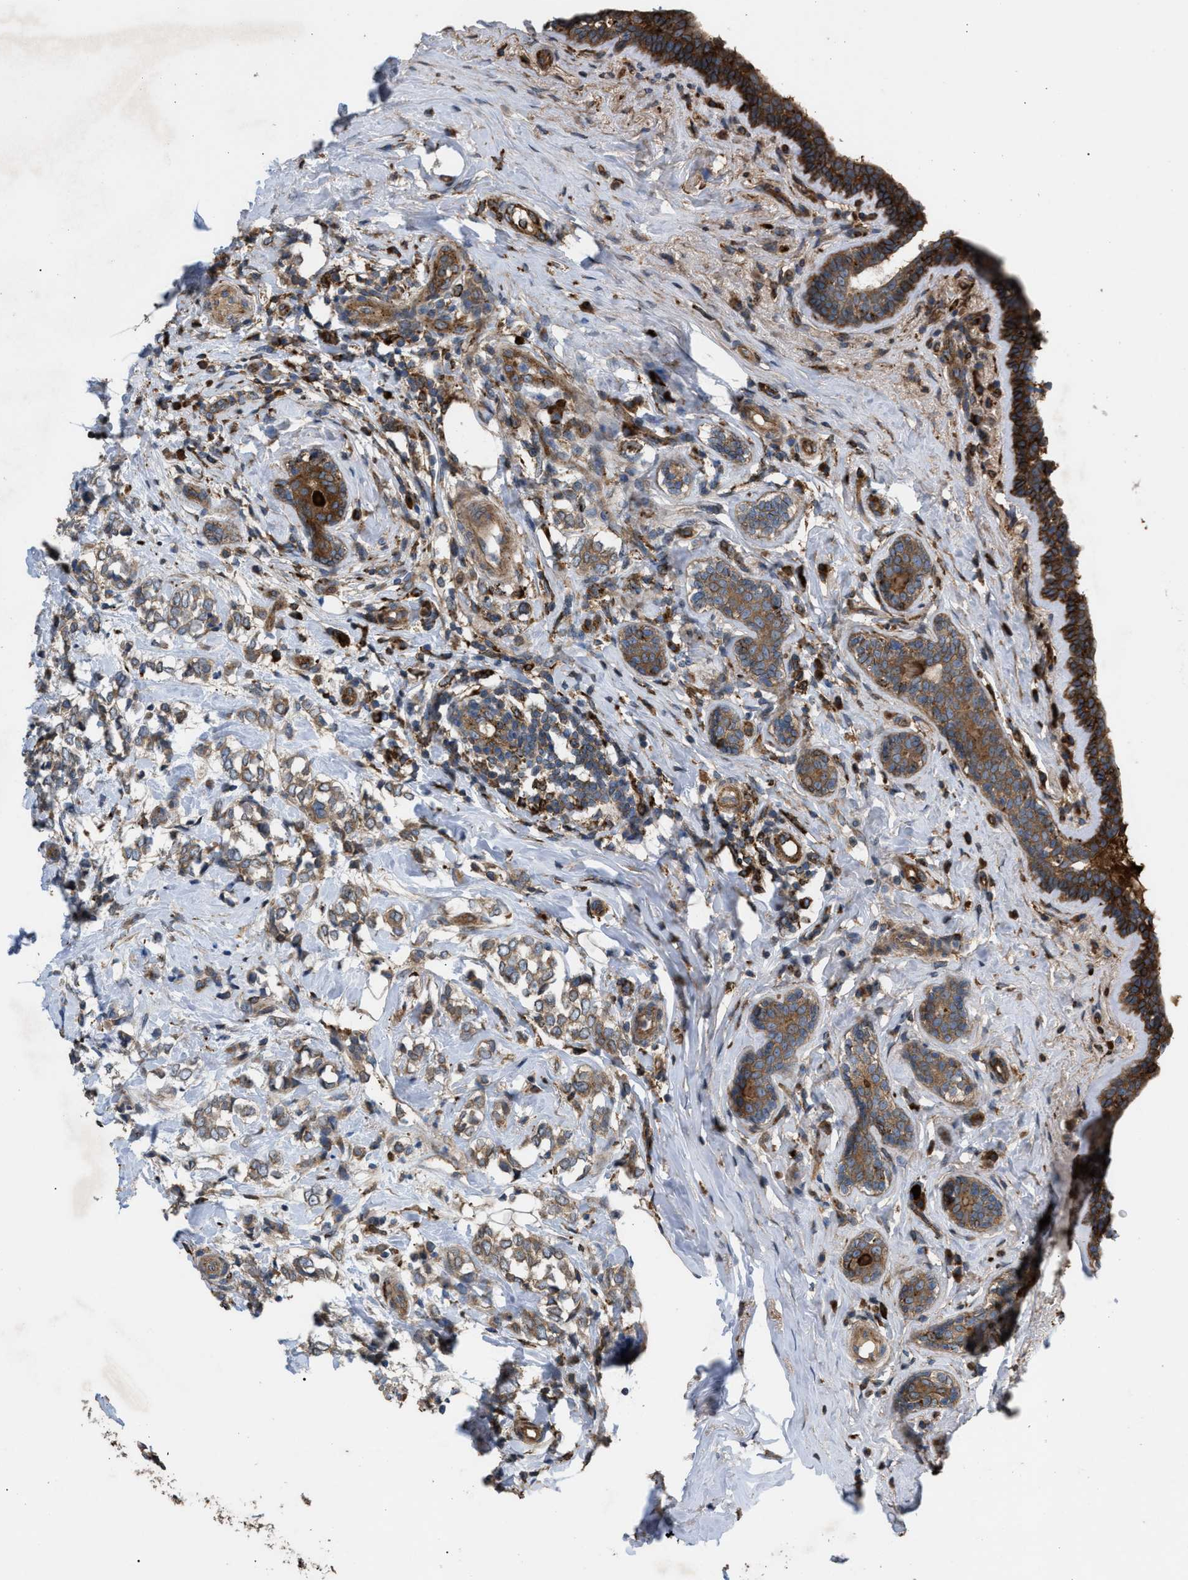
{"staining": {"intensity": "moderate", "quantity": ">75%", "location": "cytoplasmic/membranous"}, "tissue": "breast cancer", "cell_type": "Tumor cells", "image_type": "cancer", "snomed": [{"axis": "morphology", "description": "Normal tissue, NOS"}, {"axis": "morphology", "description": "Lobular carcinoma"}, {"axis": "topography", "description": "Breast"}], "caption": "Breast cancer stained with immunohistochemistry (IHC) shows moderate cytoplasmic/membranous expression in about >75% of tumor cells.", "gene": "GCC1", "patient": {"sex": "female", "age": 47}}